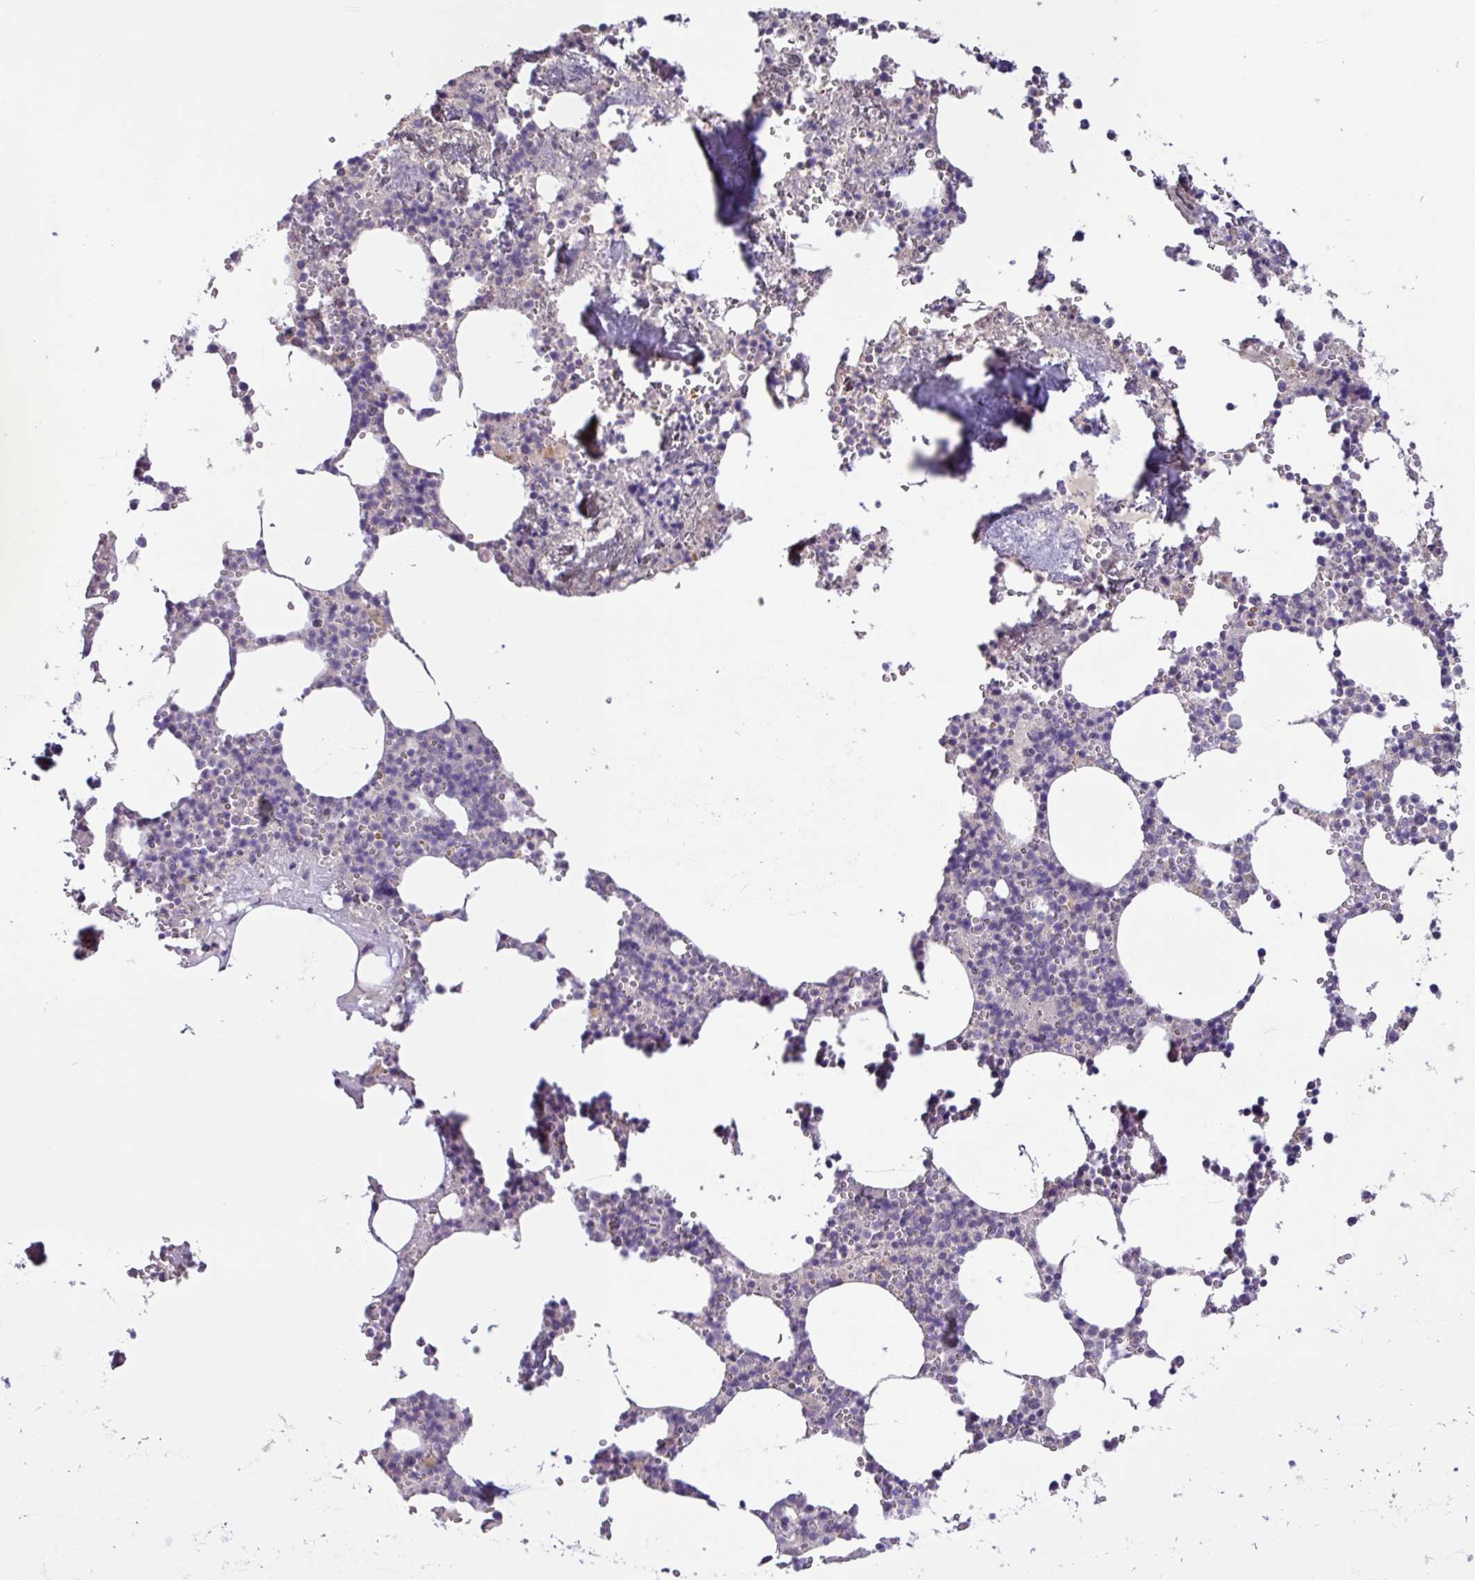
{"staining": {"intensity": "negative", "quantity": "none", "location": "none"}, "tissue": "bone marrow", "cell_type": "Hematopoietic cells", "image_type": "normal", "snomed": [{"axis": "morphology", "description": "Normal tissue, NOS"}, {"axis": "topography", "description": "Bone marrow"}], "caption": "A high-resolution image shows immunohistochemistry staining of benign bone marrow, which reveals no significant staining in hematopoietic cells. (Immunohistochemistry (ihc), brightfield microscopy, high magnification).", "gene": "SFTPB", "patient": {"sex": "male", "age": 54}}